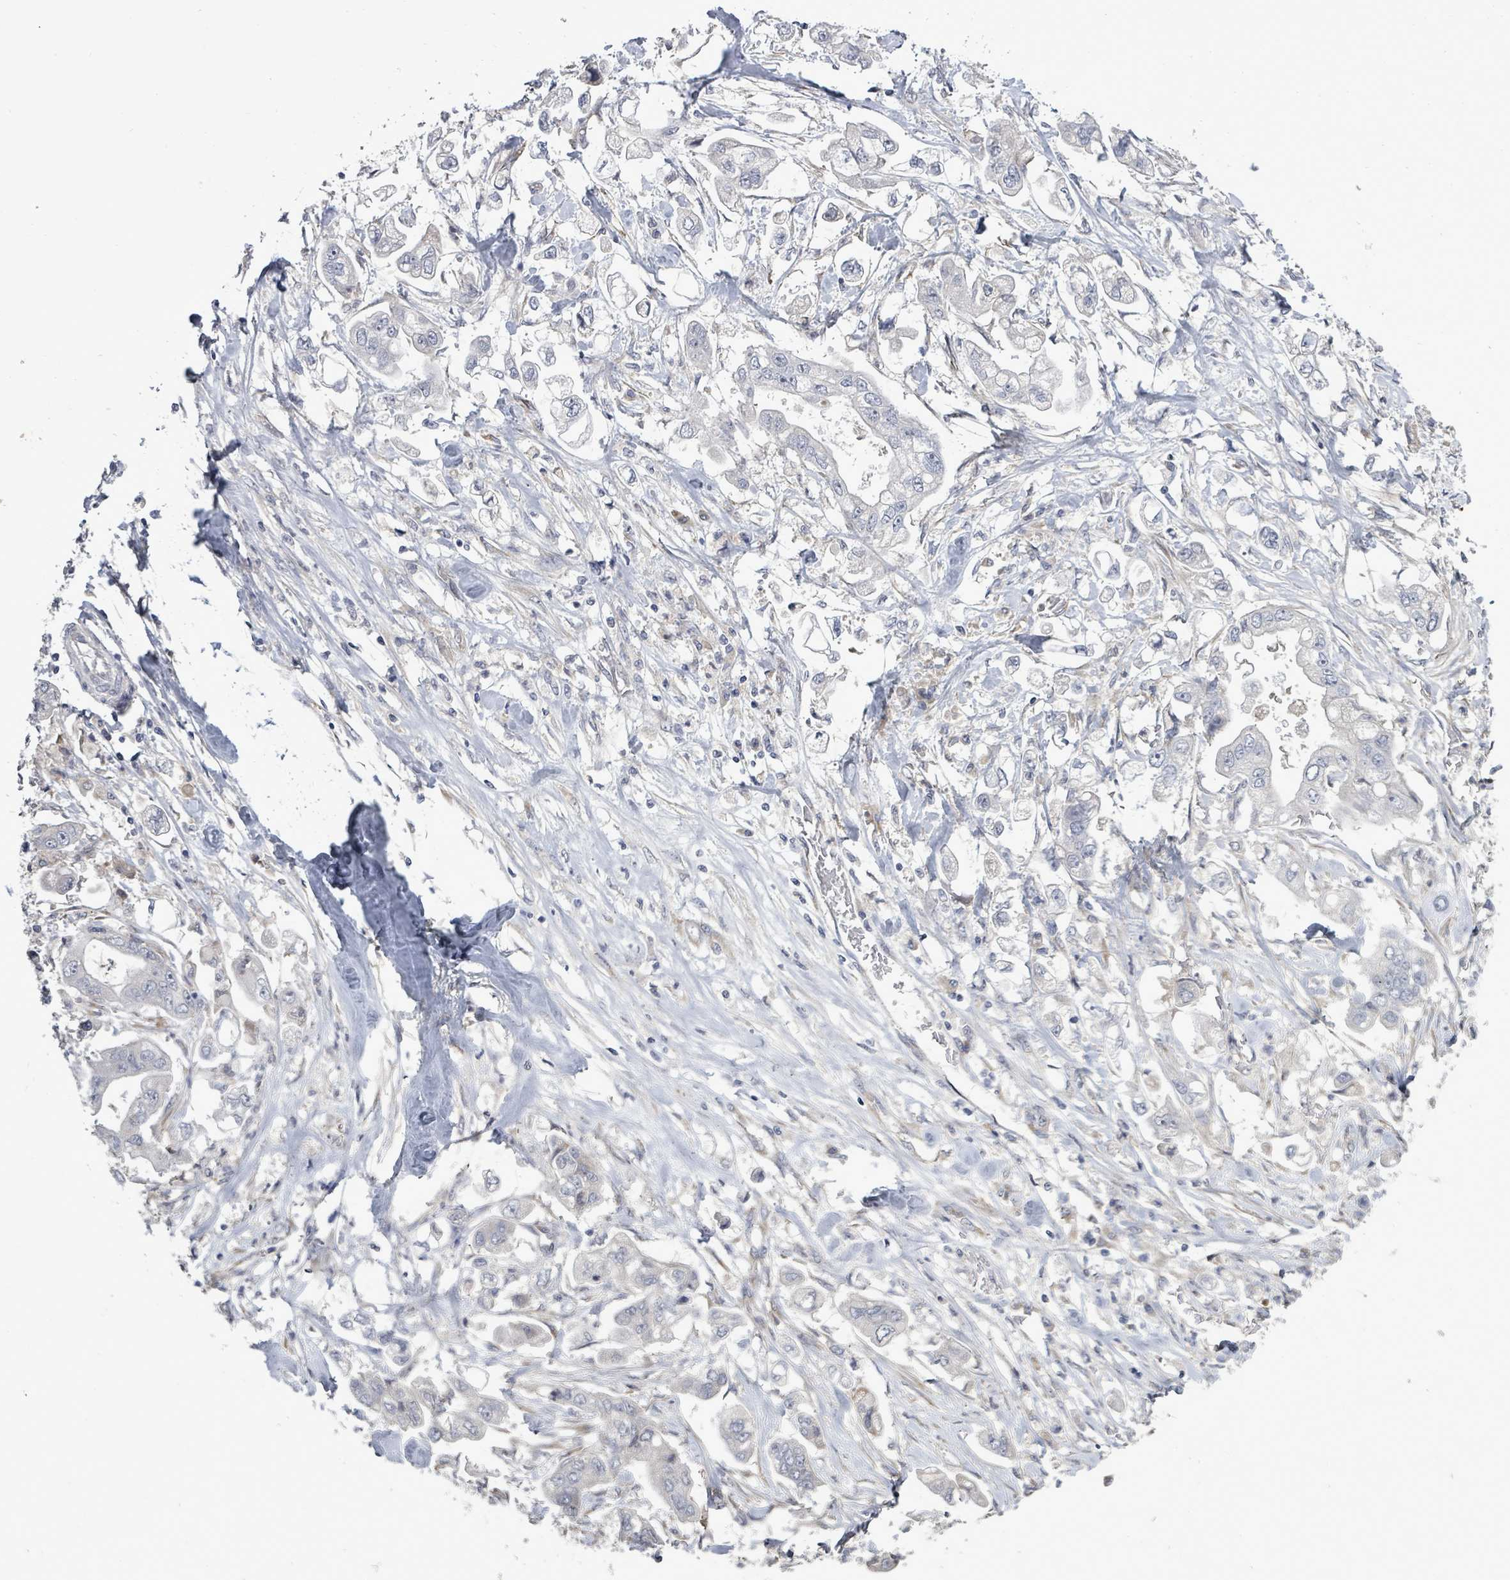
{"staining": {"intensity": "negative", "quantity": "none", "location": "none"}, "tissue": "stomach cancer", "cell_type": "Tumor cells", "image_type": "cancer", "snomed": [{"axis": "morphology", "description": "Adenocarcinoma, NOS"}, {"axis": "topography", "description": "Stomach"}], "caption": "The micrograph reveals no significant expression in tumor cells of adenocarcinoma (stomach).", "gene": "POMGNT2", "patient": {"sex": "male", "age": 62}}